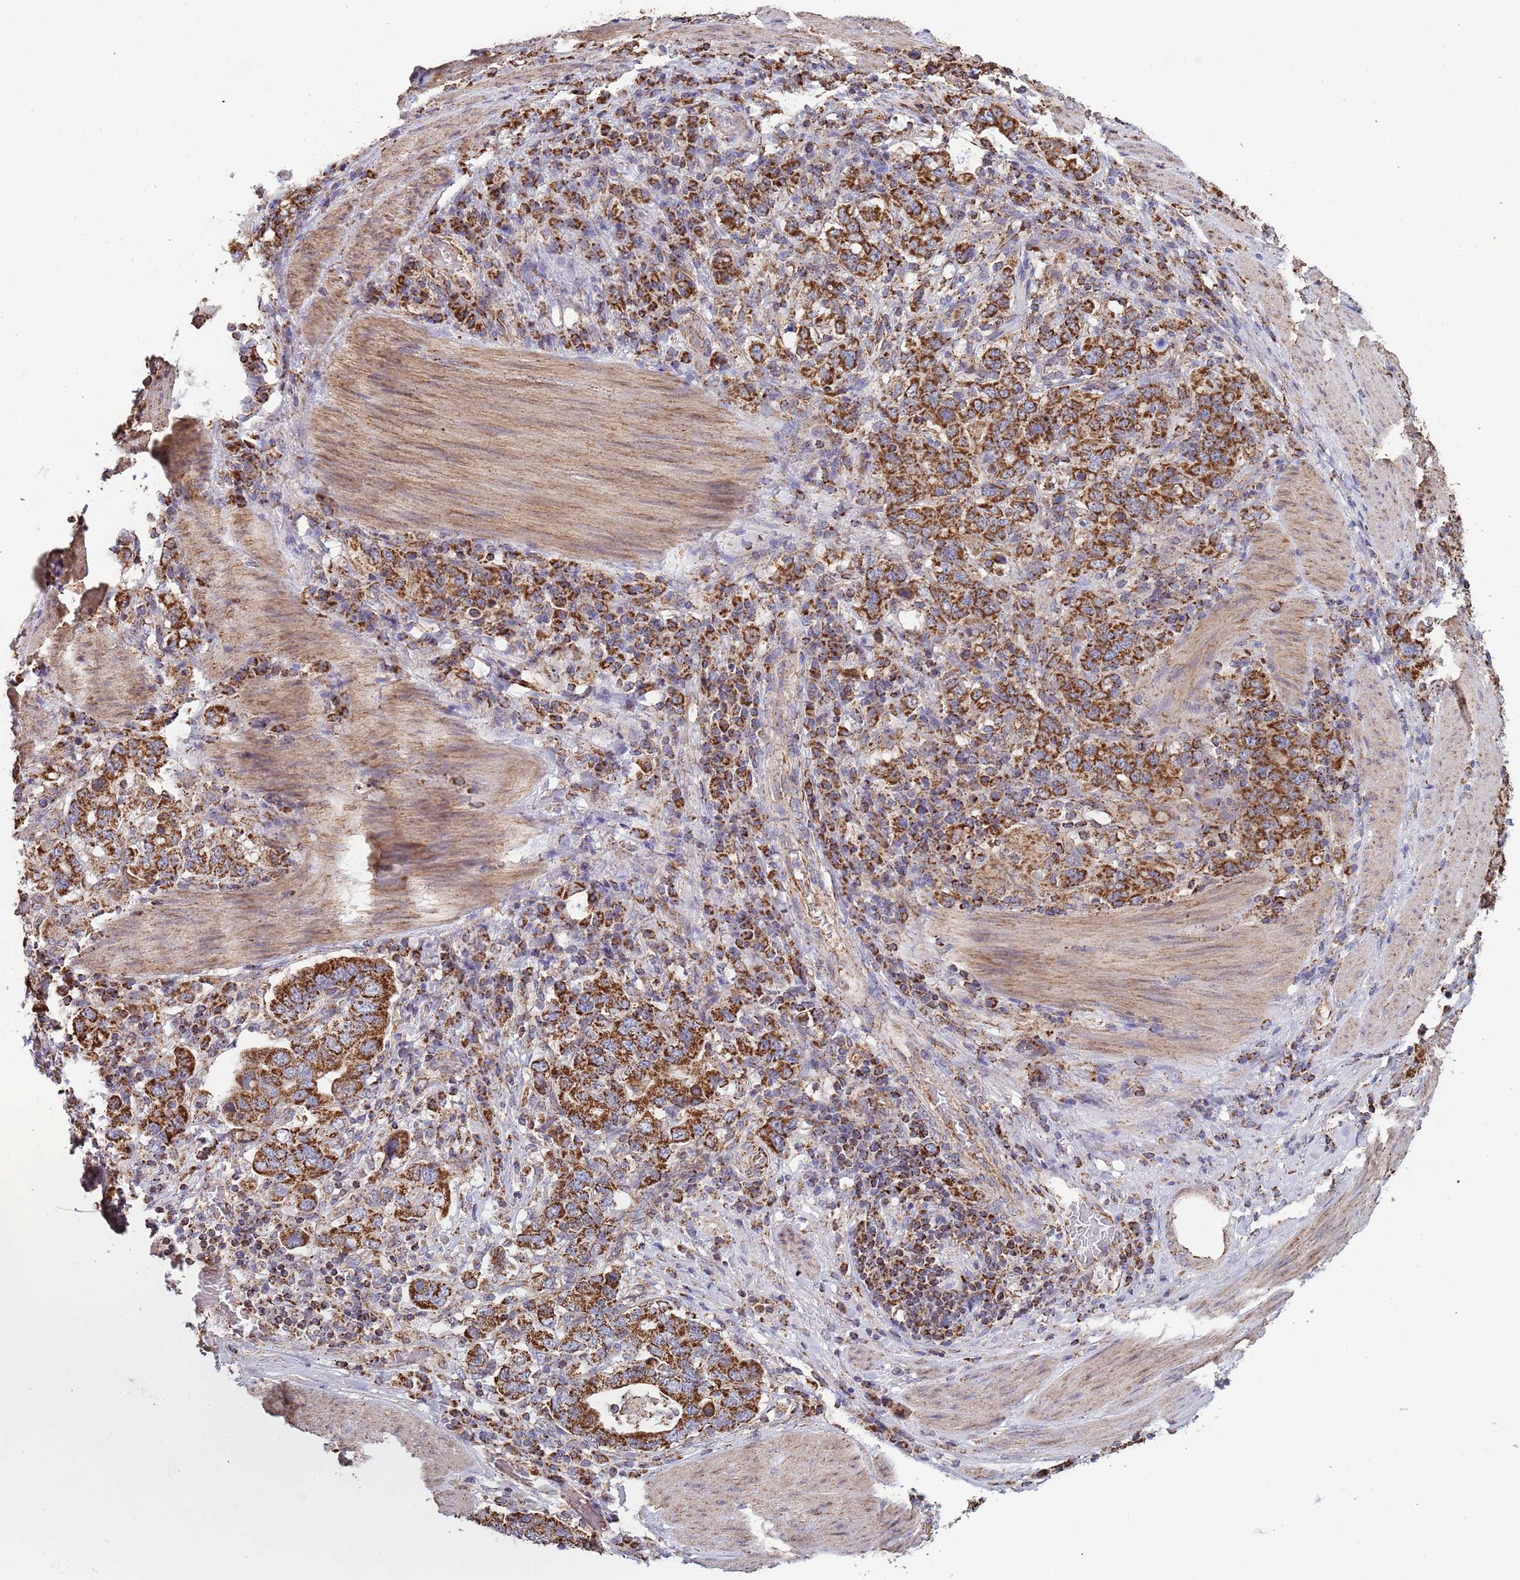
{"staining": {"intensity": "strong", "quantity": ">75%", "location": "cytoplasmic/membranous"}, "tissue": "stomach cancer", "cell_type": "Tumor cells", "image_type": "cancer", "snomed": [{"axis": "morphology", "description": "Adenocarcinoma, NOS"}, {"axis": "topography", "description": "Stomach, upper"}, {"axis": "topography", "description": "Stomach"}], "caption": "Protein staining of stomach cancer tissue shows strong cytoplasmic/membranous positivity in about >75% of tumor cells.", "gene": "VPS16", "patient": {"sex": "male", "age": 62}}